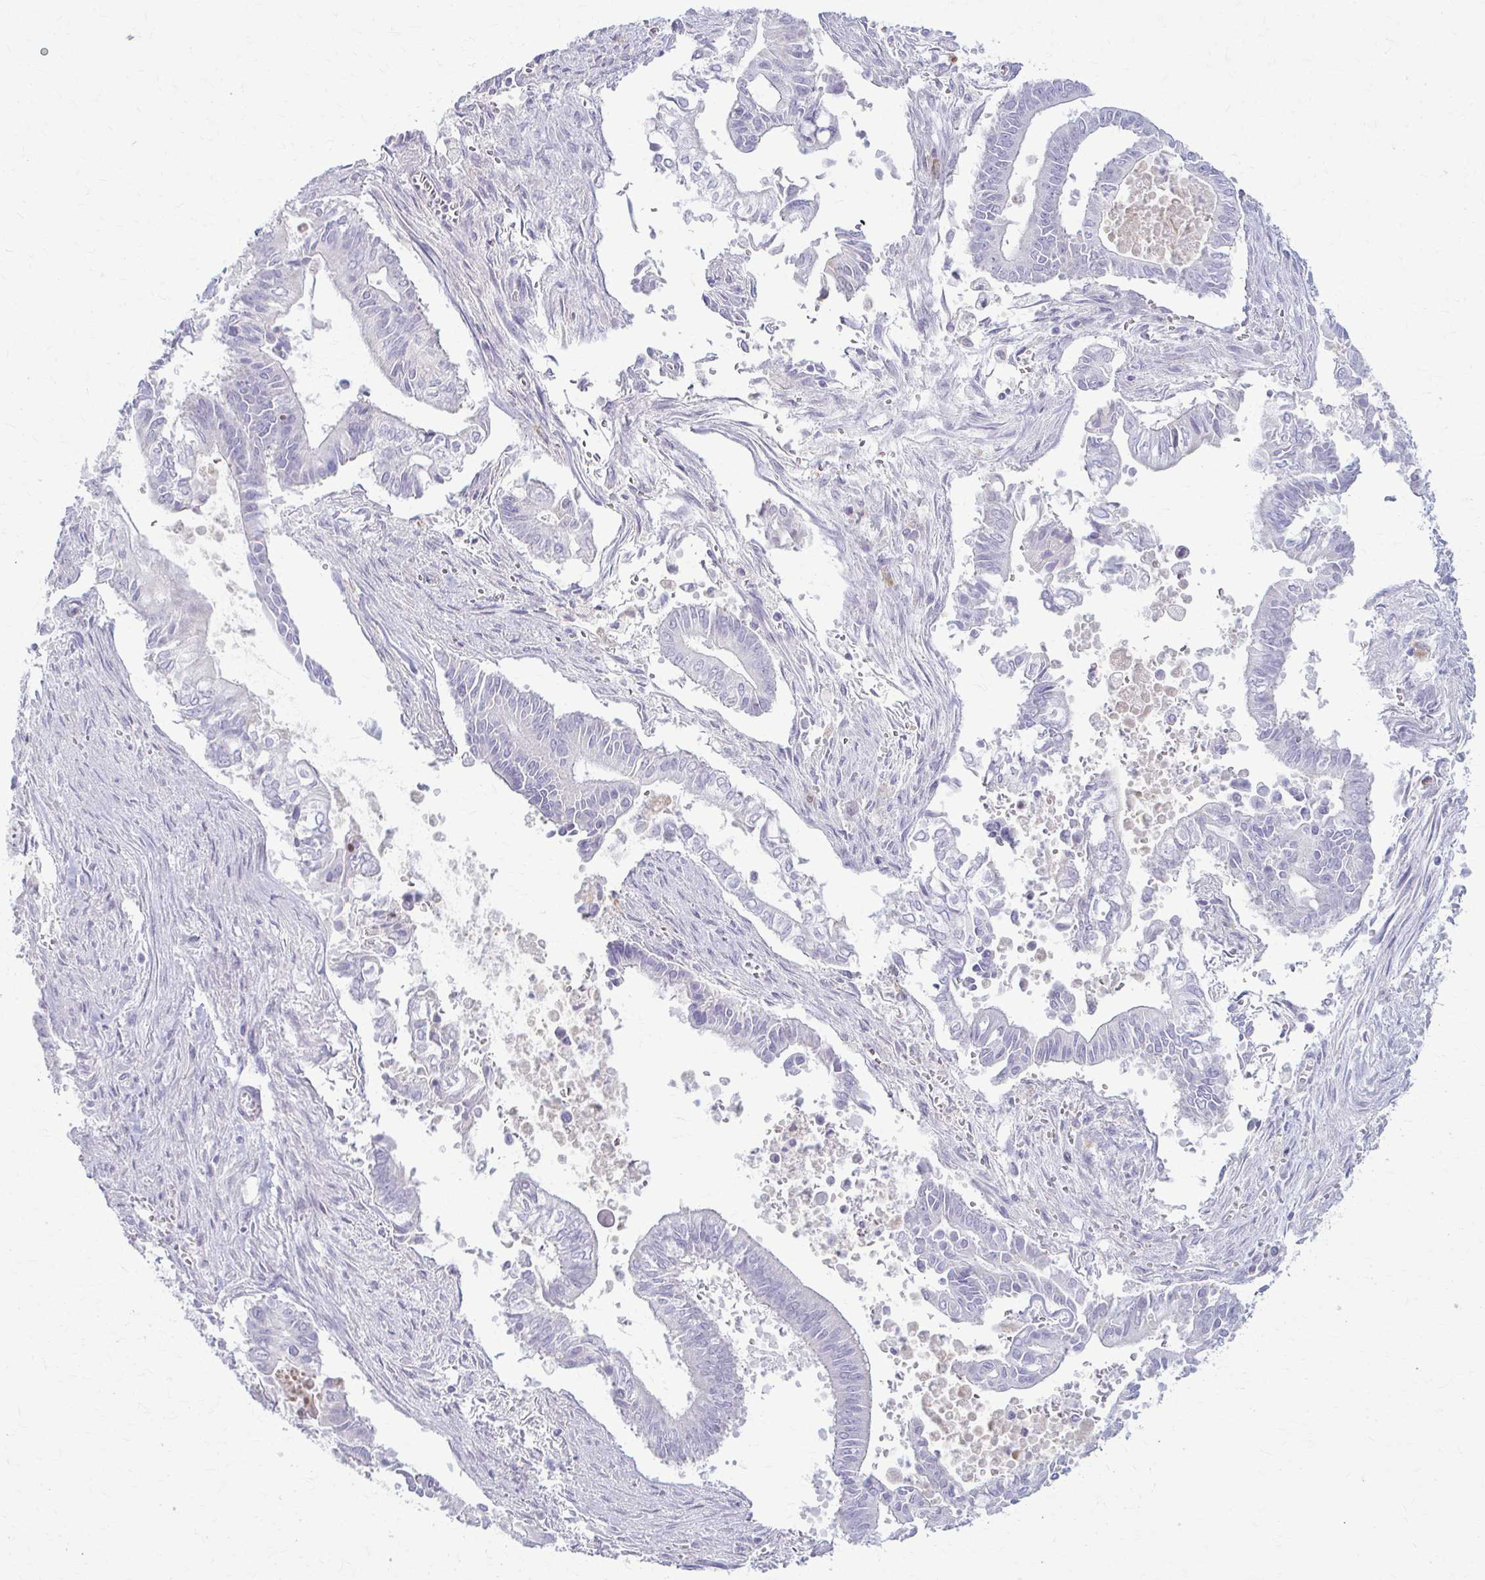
{"staining": {"intensity": "negative", "quantity": "none", "location": "none"}, "tissue": "pancreatic cancer", "cell_type": "Tumor cells", "image_type": "cancer", "snomed": [{"axis": "morphology", "description": "Adenocarcinoma, NOS"}, {"axis": "topography", "description": "Pancreas"}], "caption": "Micrograph shows no significant protein positivity in tumor cells of pancreatic cancer (adenocarcinoma). (Brightfield microscopy of DAB (3,3'-diaminobenzidine) immunohistochemistry (IHC) at high magnification).", "gene": "LDLRAP1", "patient": {"sex": "male", "age": 68}}